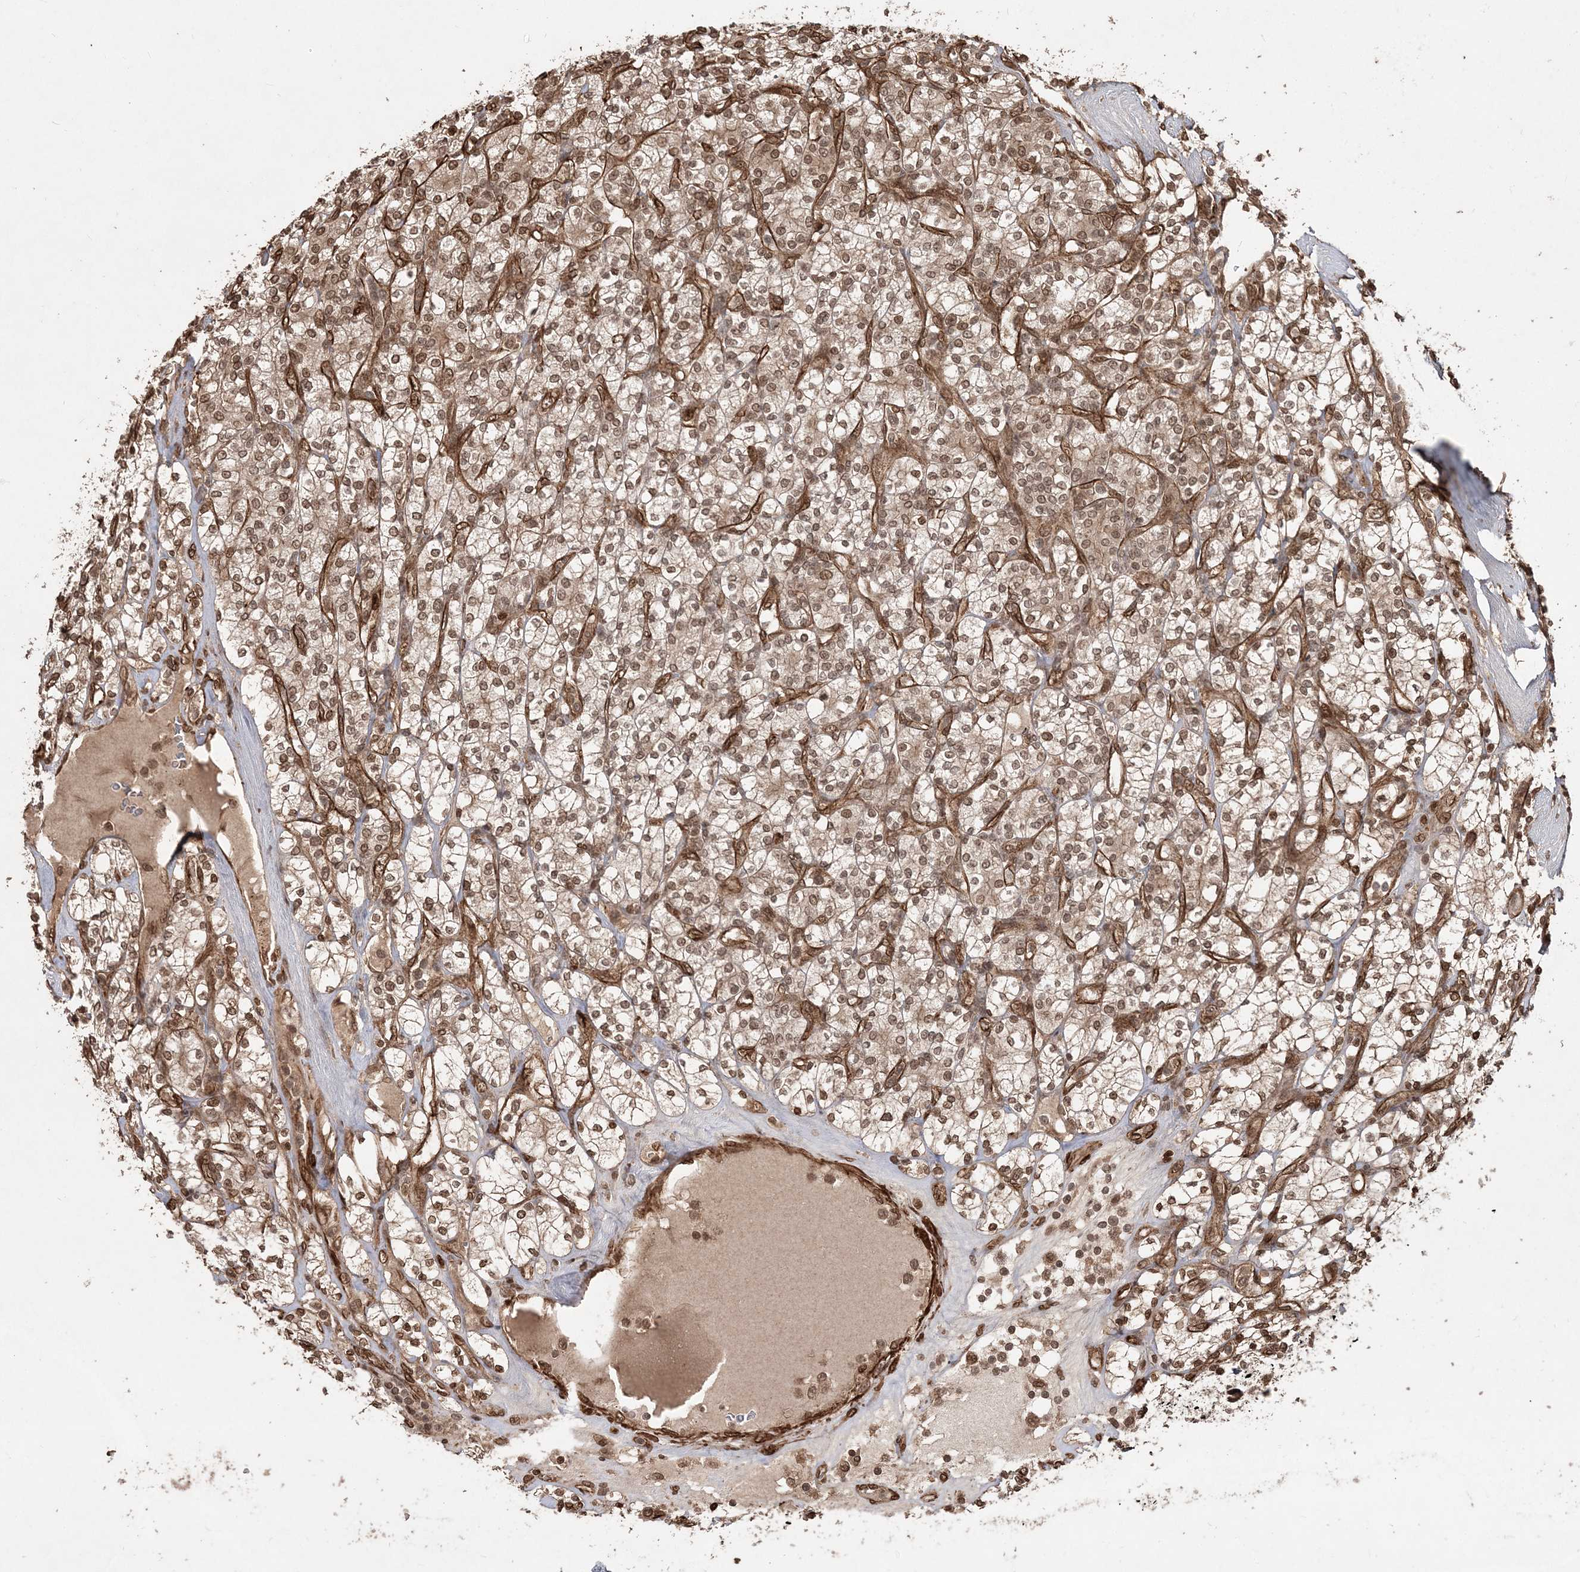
{"staining": {"intensity": "moderate", "quantity": ">75%", "location": "cytoplasmic/membranous,nuclear"}, "tissue": "renal cancer", "cell_type": "Tumor cells", "image_type": "cancer", "snomed": [{"axis": "morphology", "description": "Adenocarcinoma, NOS"}, {"axis": "topography", "description": "Kidney"}], "caption": "Immunohistochemistry (IHC) of human adenocarcinoma (renal) demonstrates medium levels of moderate cytoplasmic/membranous and nuclear staining in about >75% of tumor cells.", "gene": "ETAA1", "patient": {"sex": "male", "age": 77}}